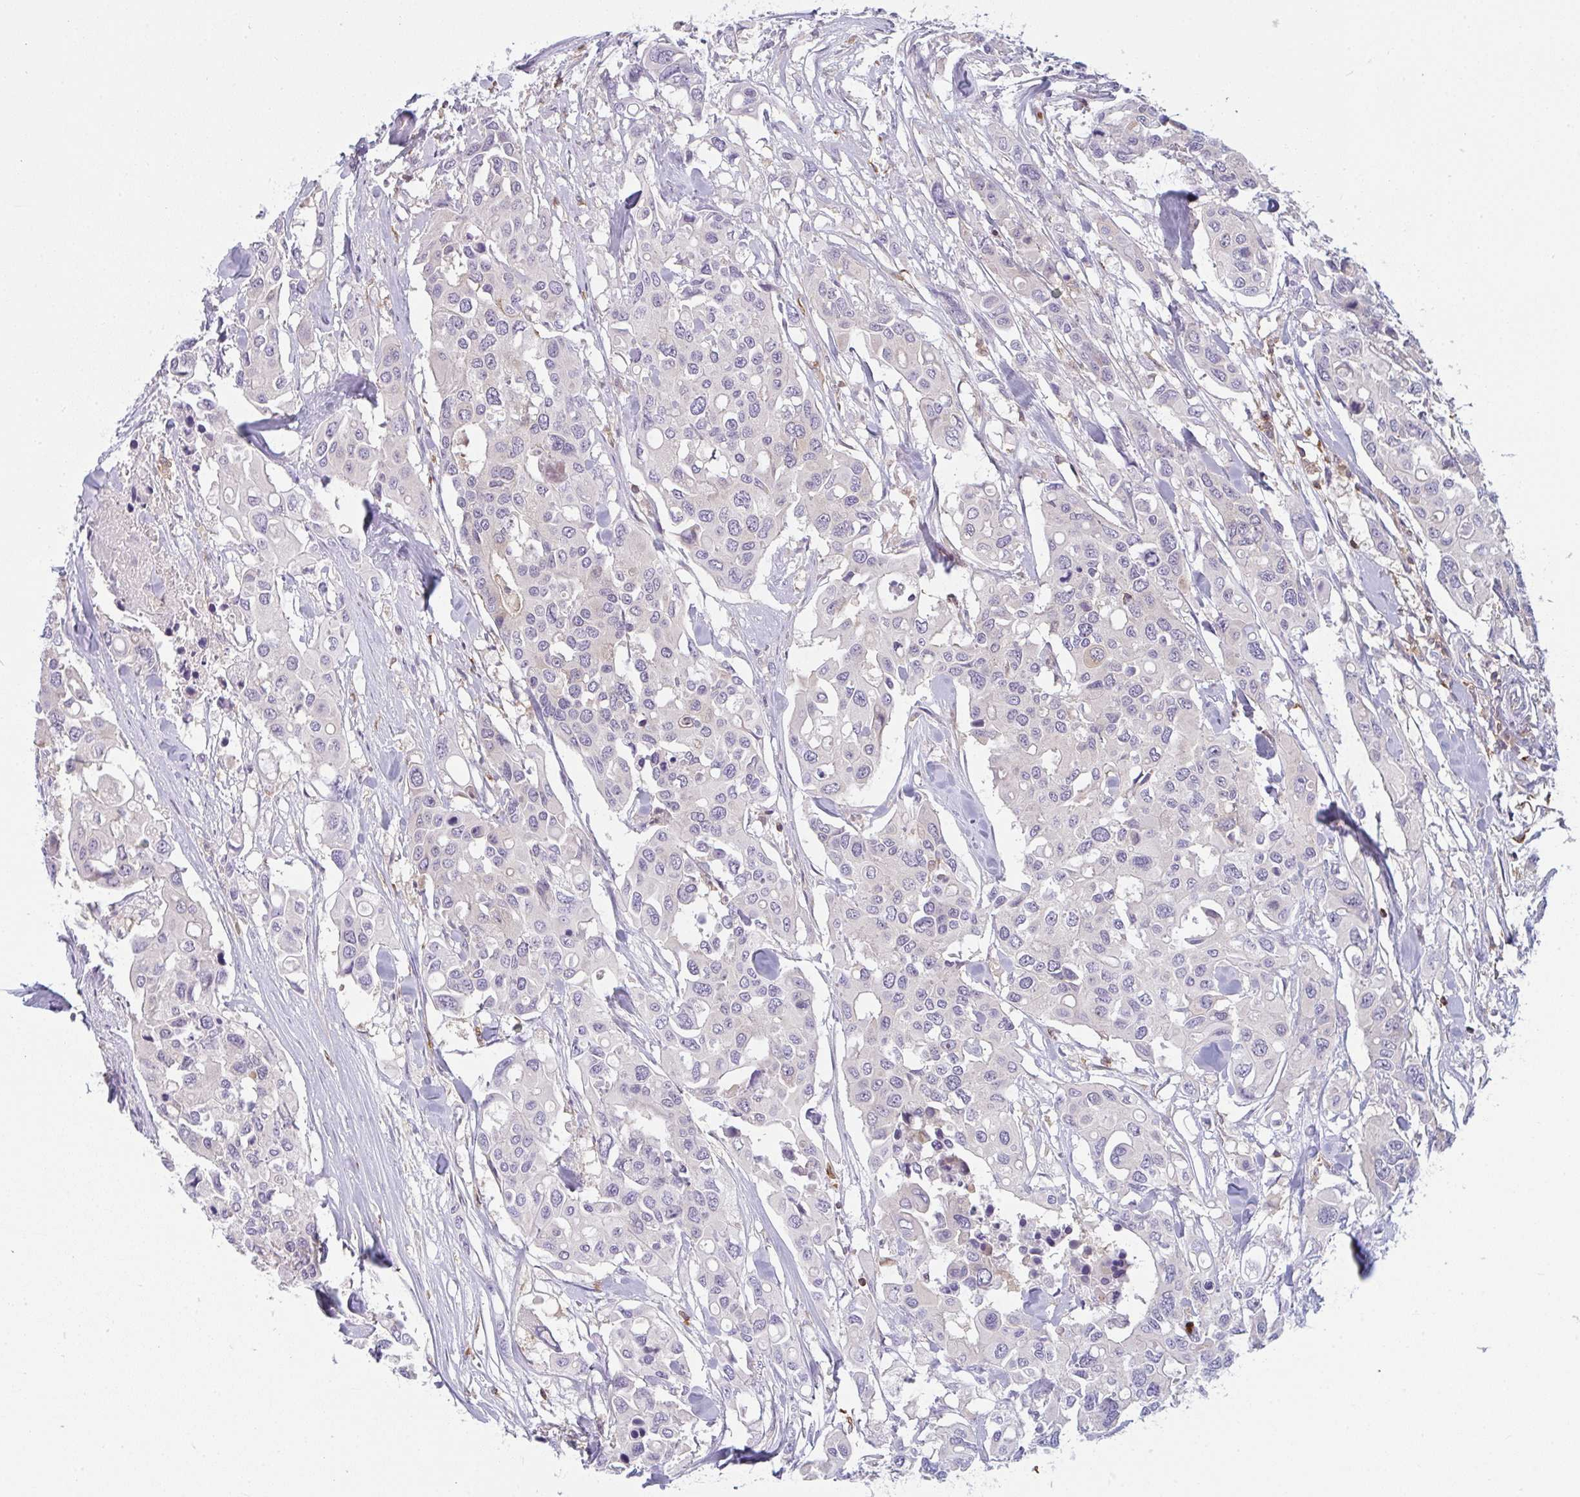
{"staining": {"intensity": "negative", "quantity": "none", "location": "none"}, "tissue": "colorectal cancer", "cell_type": "Tumor cells", "image_type": "cancer", "snomed": [{"axis": "morphology", "description": "Adenocarcinoma, NOS"}, {"axis": "topography", "description": "Colon"}], "caption": "IHC of adenocarcinoma (colorectal) exhibits no positivity in tumor cells.", "gene": "CD80", "patient": {"sex": "male", "age": 77}}